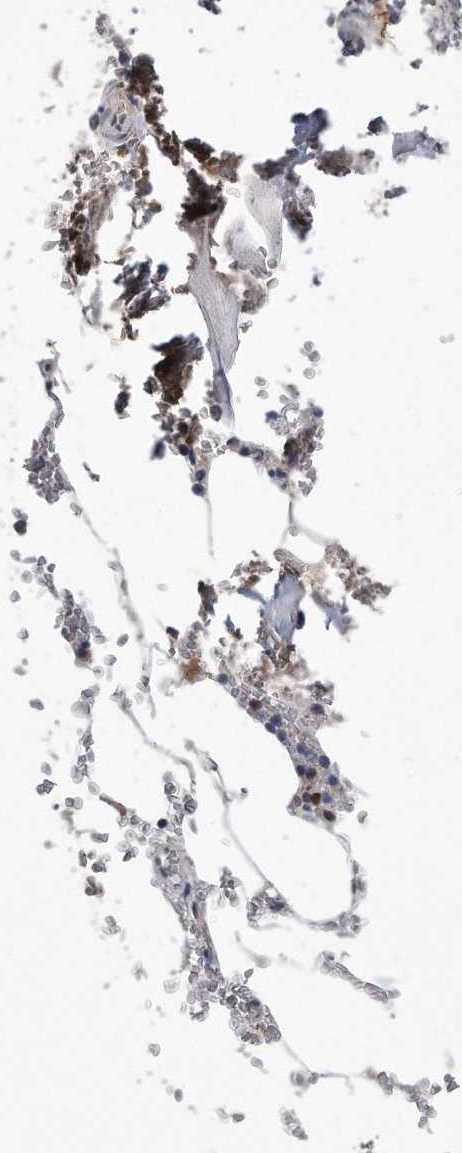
{"staining": {"intensity": "strong", "quantity": "25%-75%", "location": "nuclear"}, "tissue": "bone marrow", "cell_type": "Hematopoietic cells", "image_type": "normal", "snomed": [{"axis": "morphology", "description": "Normal tissue, NOS"}, {"axis": "topography", "description": "Bone marrow"}], "caption": "Bone marrow stained with DAB IHC reveals high levels of strong nuclear expression in about 25%-75% of hematopoietic cells. (brown staining indicates protein expression, while blue staining denotes nuclei).", "gene": "PCNA", "patient": {"sex": "male", "age": 70}}